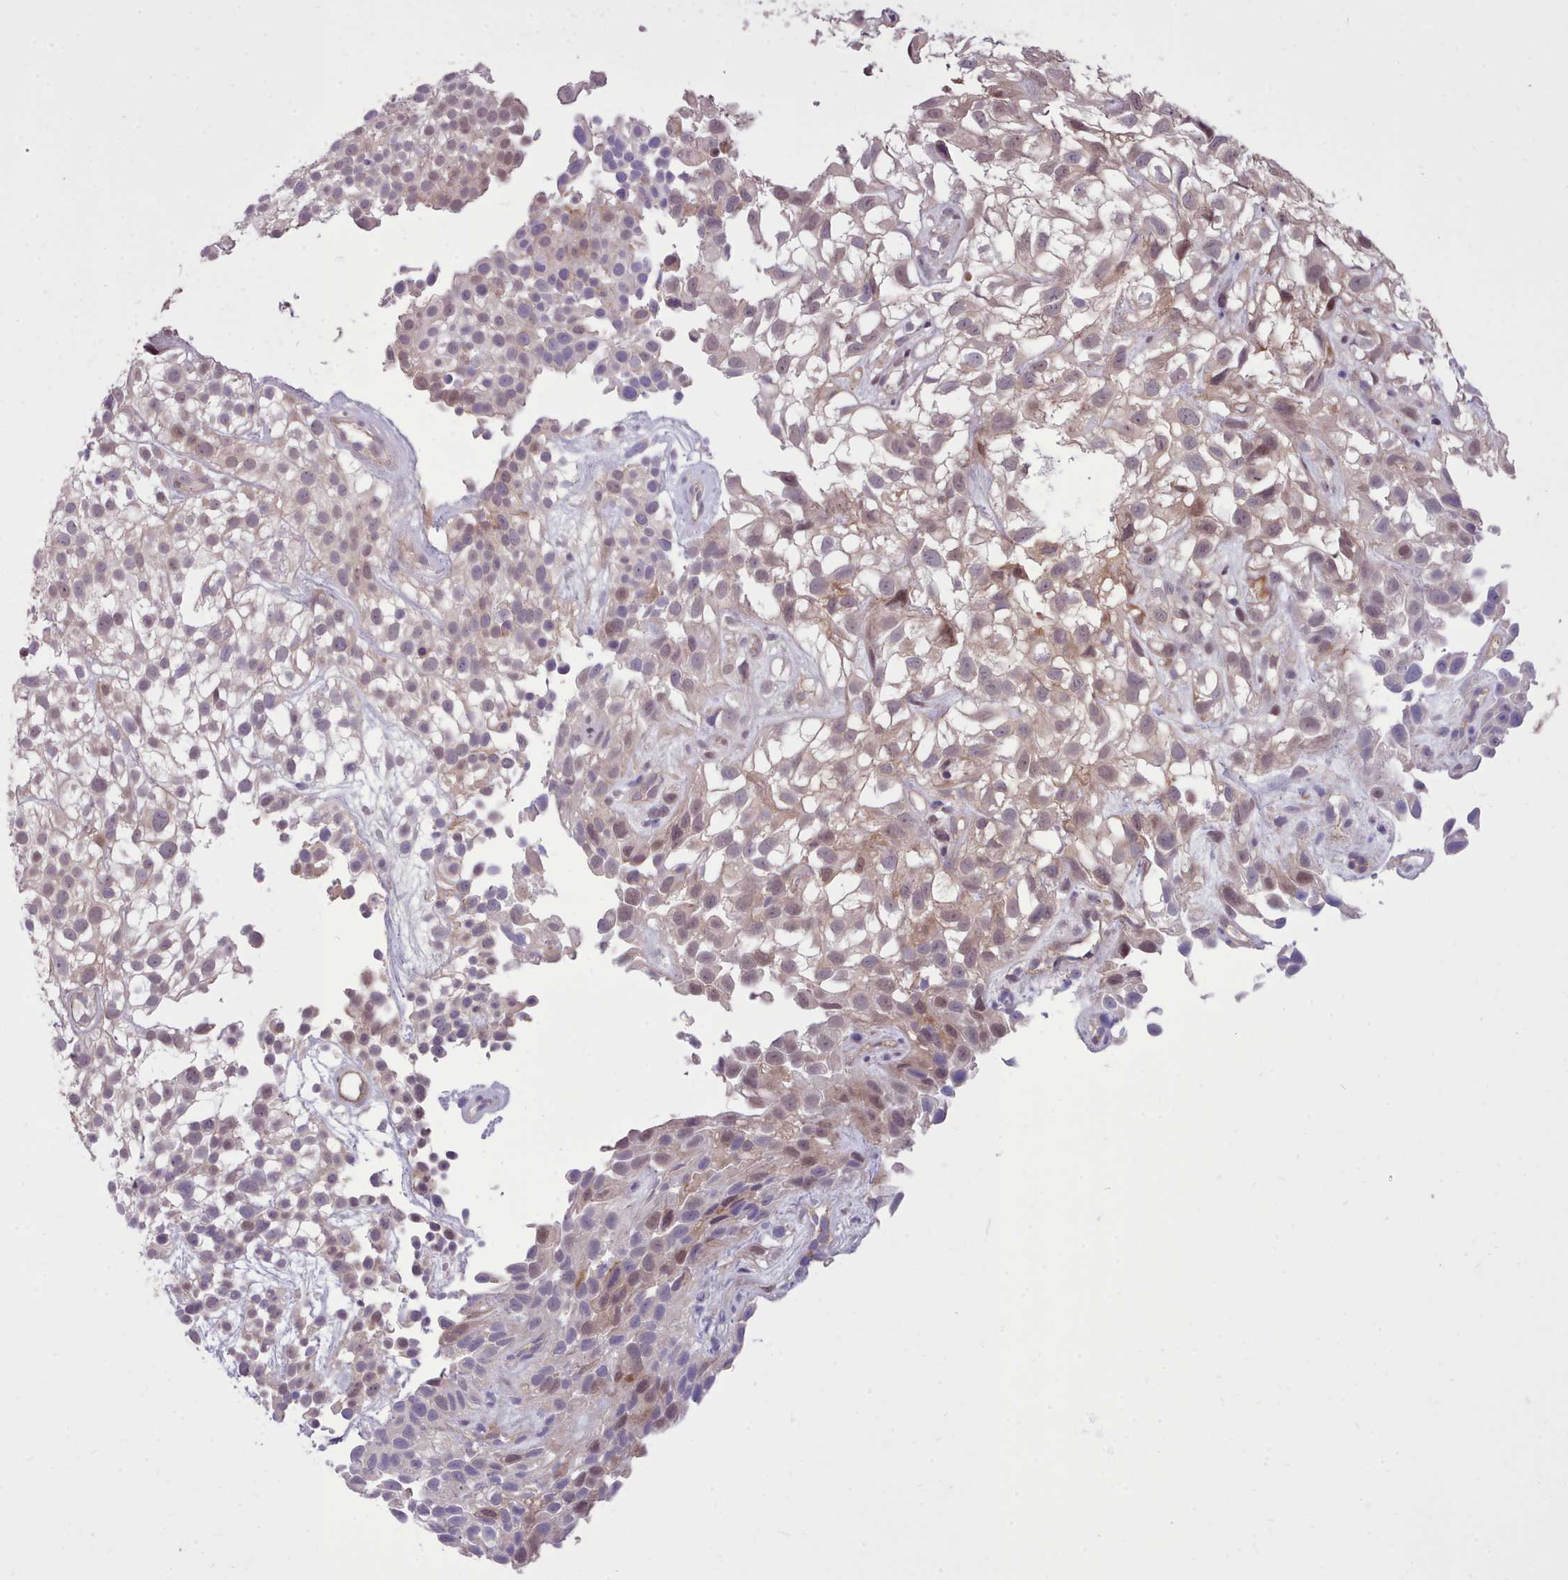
{"staining": {"intensity": "weak", "quantity": "25%-75%", "location": "cytoplasmic/membranous"}, "tissue": "urothelial cancer", "cell_type": "Tumor cells", "image_type": "cancer", "snomed": [{"axis": "morphology", "description": "Urothelial carcinoma, High grade"}, {"axis": "topography", "description": "Urinary bladder"}], "caption": "About 25%-75% of tumor cells in human urothelial cancer demonstrate weak cytoplasmic/membranous protein staining as visualized by brown immunohistochemical staining.", "gene": "AHCY", "patient": {"sex": "male", "age": 56}}